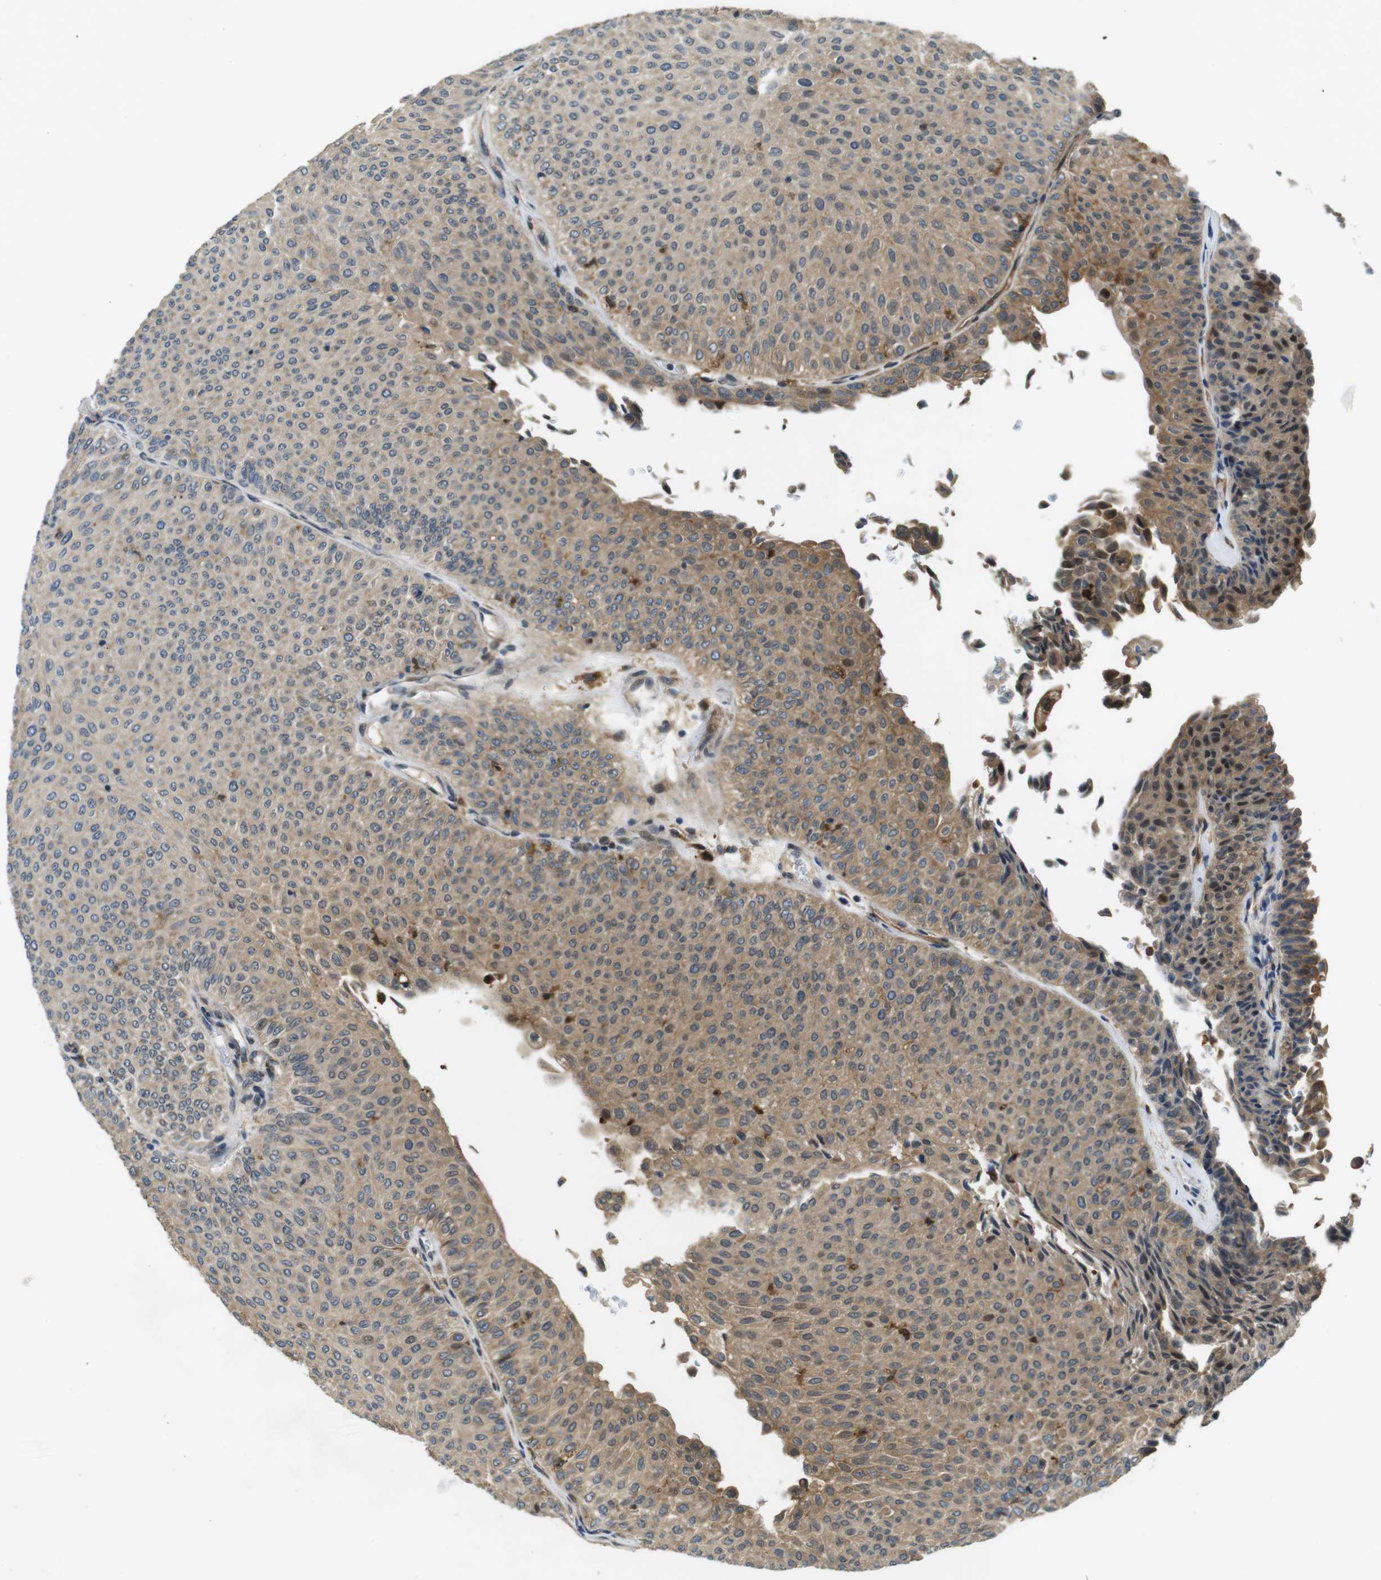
{"staining": {"intensity": "moderate", "quantity": "<25%", "location": "cytoplasmic/membranous"}, "tissue": "urothelial cancer", "cell_type": "Tumor cells", "image_type": "cancer", "snomed": [{"axis": "morphology", "description": "Urothelial carcinoma, Low grade"}, {"axis": "topography", "description": "Urinary bladder"}], "caption": "Tumor cells reveal low levels of moderate cytoplasmic/membranous positivity in approximately <25% of cells in urothelial cancer.", "gene": "PALD1", "patient": {"sex": "male", "age": 78}}